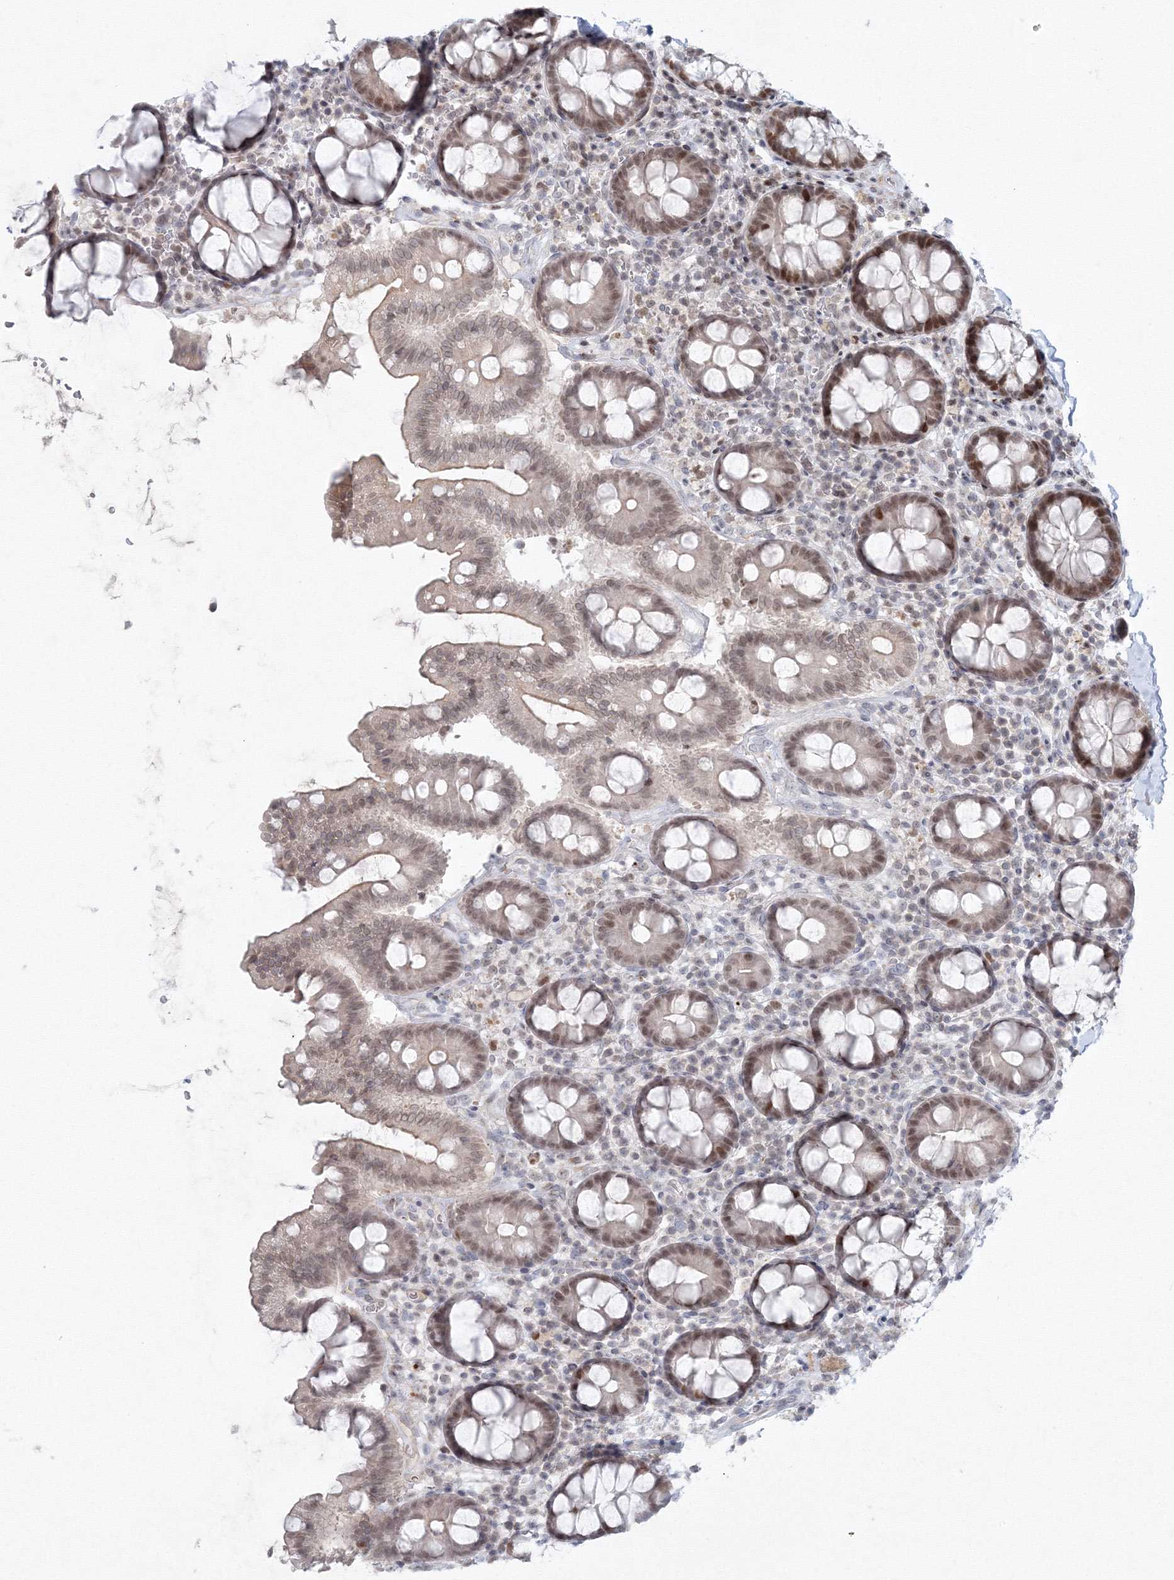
{"staining": {"intensity": "weak", "quantity": "25%-75%", "location": "nuclear"}, "tissue": "colon", "cell_type": "Endothelial cells", "image_type": "normal", "snomed": [{"axis": "morphology", "description": "Normal tissue, NOS"}, {"axis": "topography", "description": "Colon"}], "caption": "Approximately 25%-75% of endothelial cells in unremarkable colon demonstrate weak nuclear protein expression as visualized by brown immunohistochemical staining.", "gene": "KIF4A", "patient": {"sex": "female", "age": 79}}